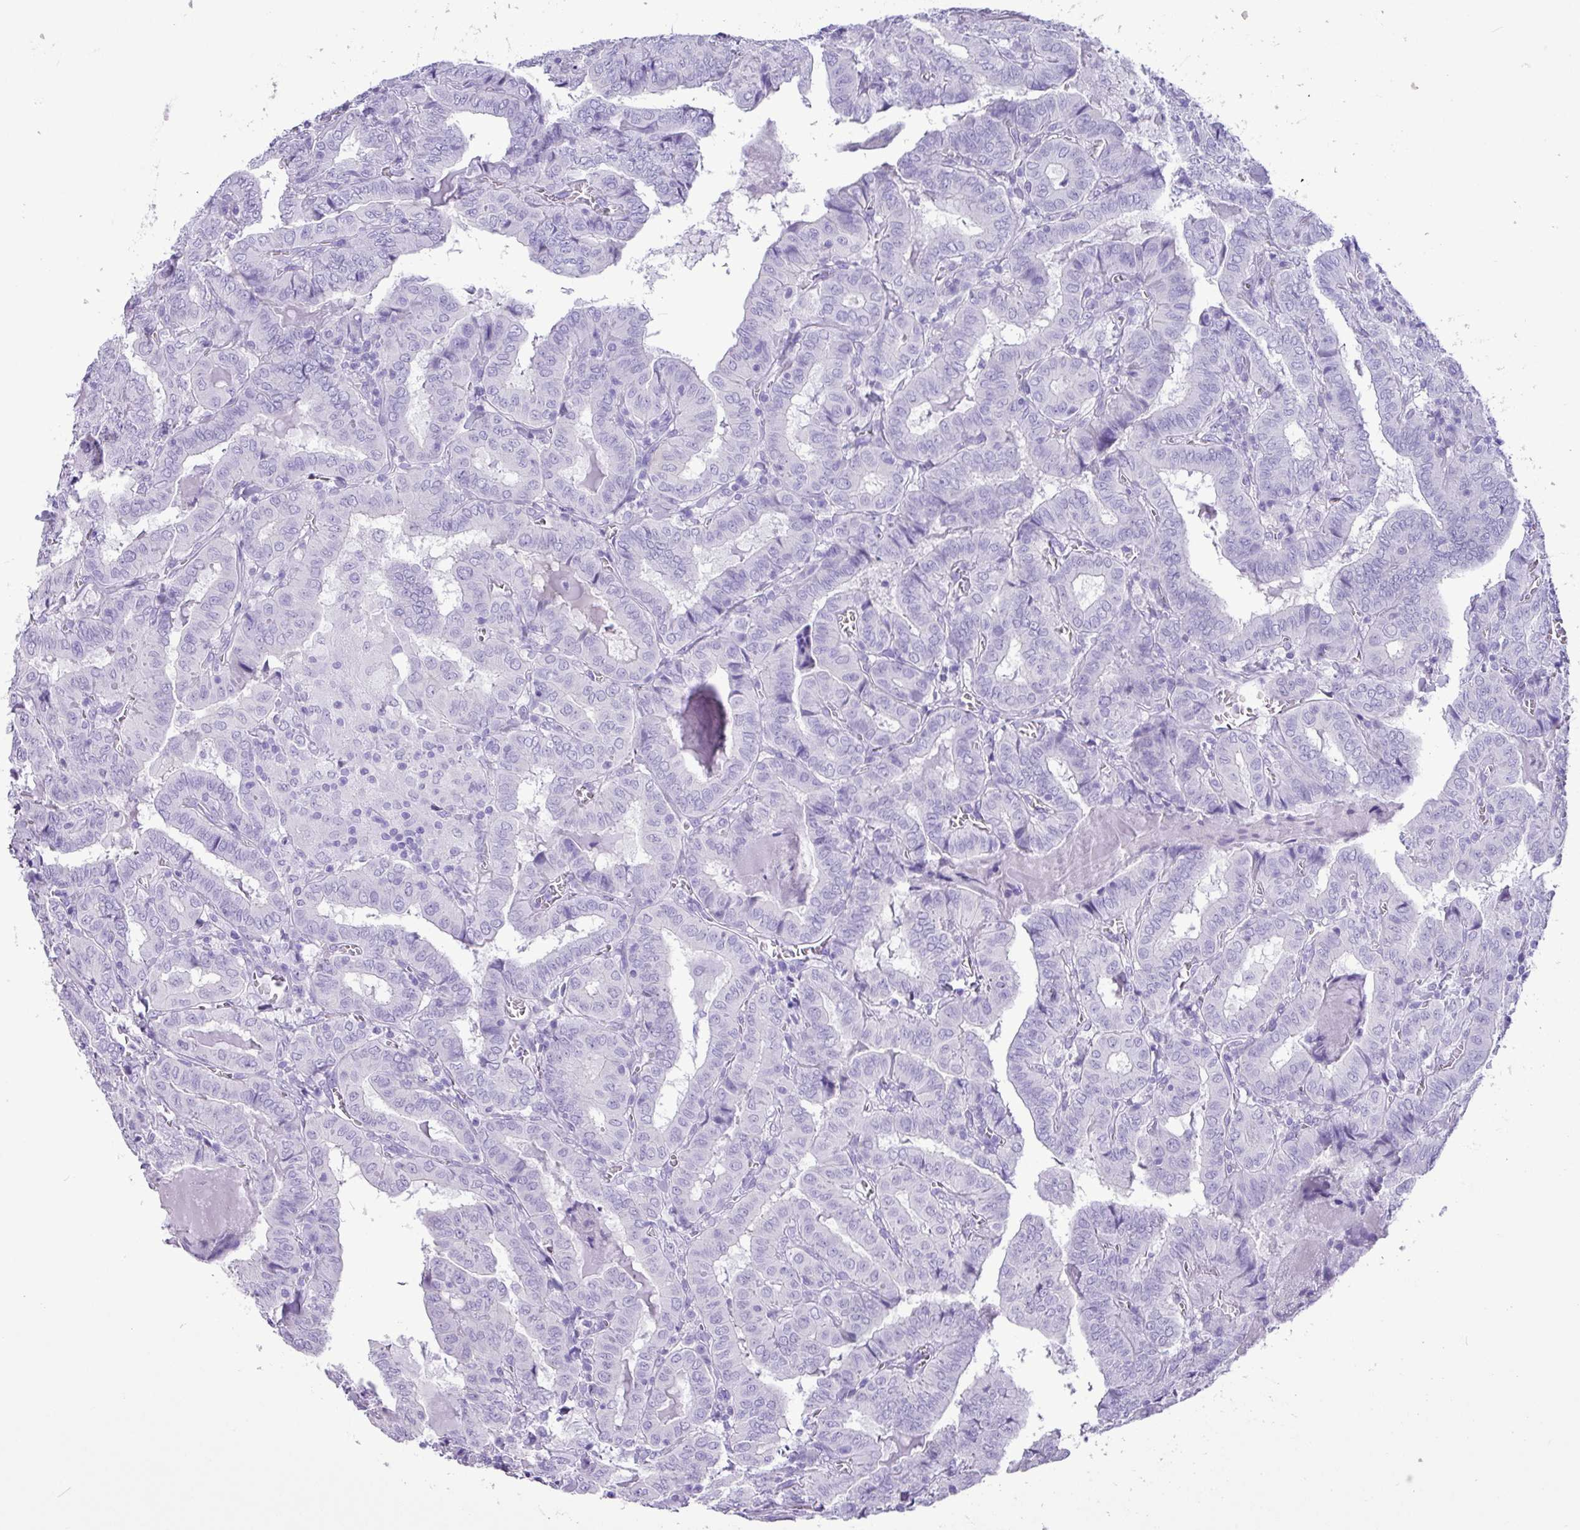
{"staining": {"intensity": "negative", "quantity": "none", "location": "none"}, "tissue": "thyroid cancer", "cell_type": "Tumor cells", "image_type": "cancer", "snomed": [{"axis": "morphology", "description": "Papillary adenocarcinoma, NOS"}, {"axis": "topography", "description": "Thyroid gland"}], "caption": "Immunohistochemistry histopathology image of neoplastic tissue: thyroid papillary adenocarcinoma stained with DAB (3,3'-diaminobenzidine) demonstrates no significant protein expression in tumor cells.", "gene": "CKMT2", "patient": {"sex": "female", "age": 72}}